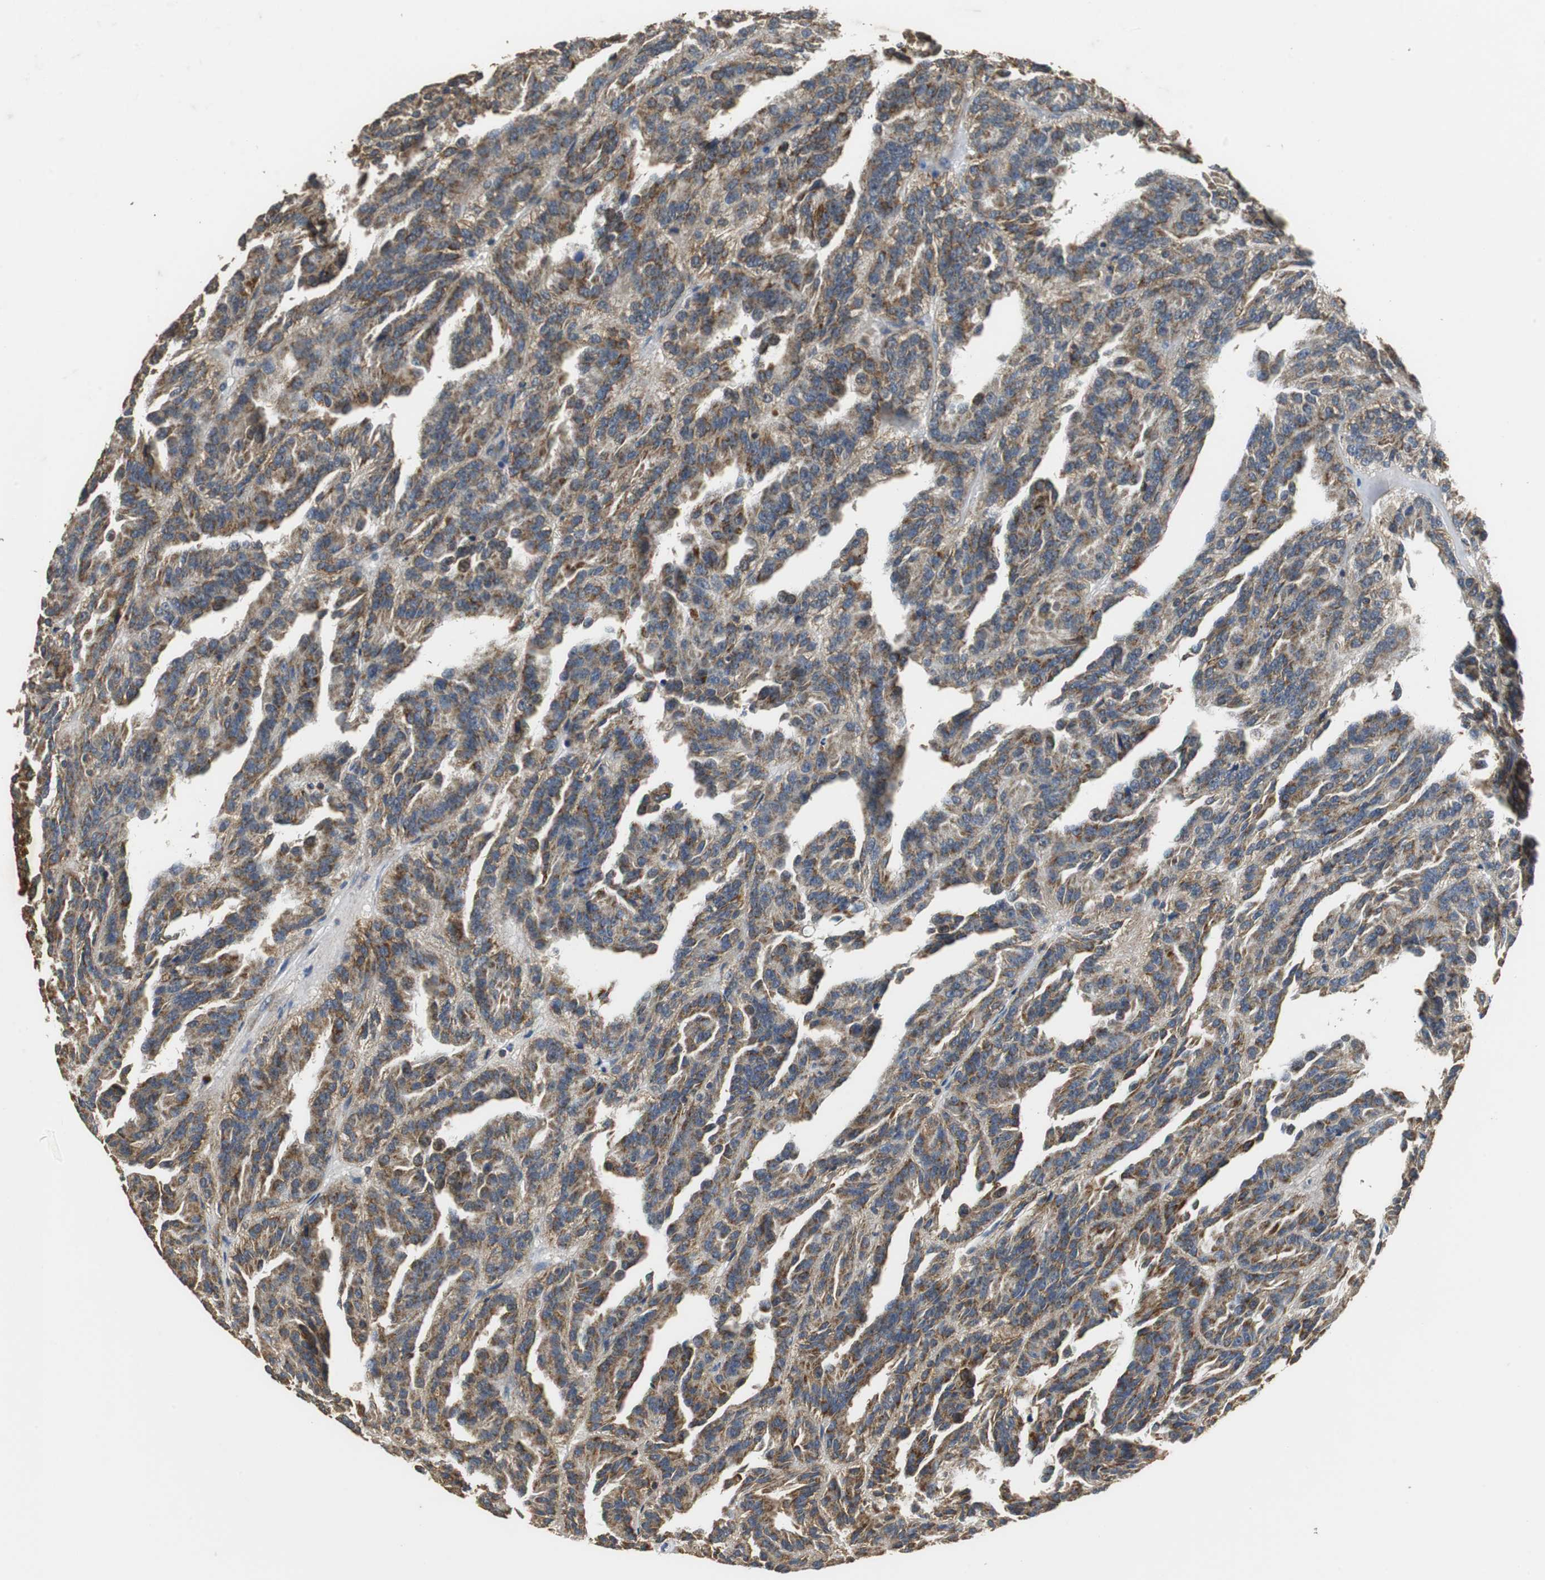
{"staining": {"intensity": "moderate", "quantity": "25%-75%", "location": "cytoplasmic/membranous"}, "tissue": "renal cancer", "cell_type": "Tumor cells", "image_type": "cancer", "snomed": [{"axis": "morphology", "description": "Adenocarcinoma, NOS"}, {"axis": "topography", "description": "Kidney"}], "caption": "IHC staining of renal cancer (adenocarcinoma), which reveals medium levels of moderate cytoplasmic/membranous expression in approximately 25%-75% of tumor cells indicating moderate cytoplasmic/membranous protein positivity. The staining was performed using DAB (brown) for protein detection and nuclei were counterstained in hematoxylin (blue).", "gene": "NNT", "patient": {"sex": "male", "age": 46}}